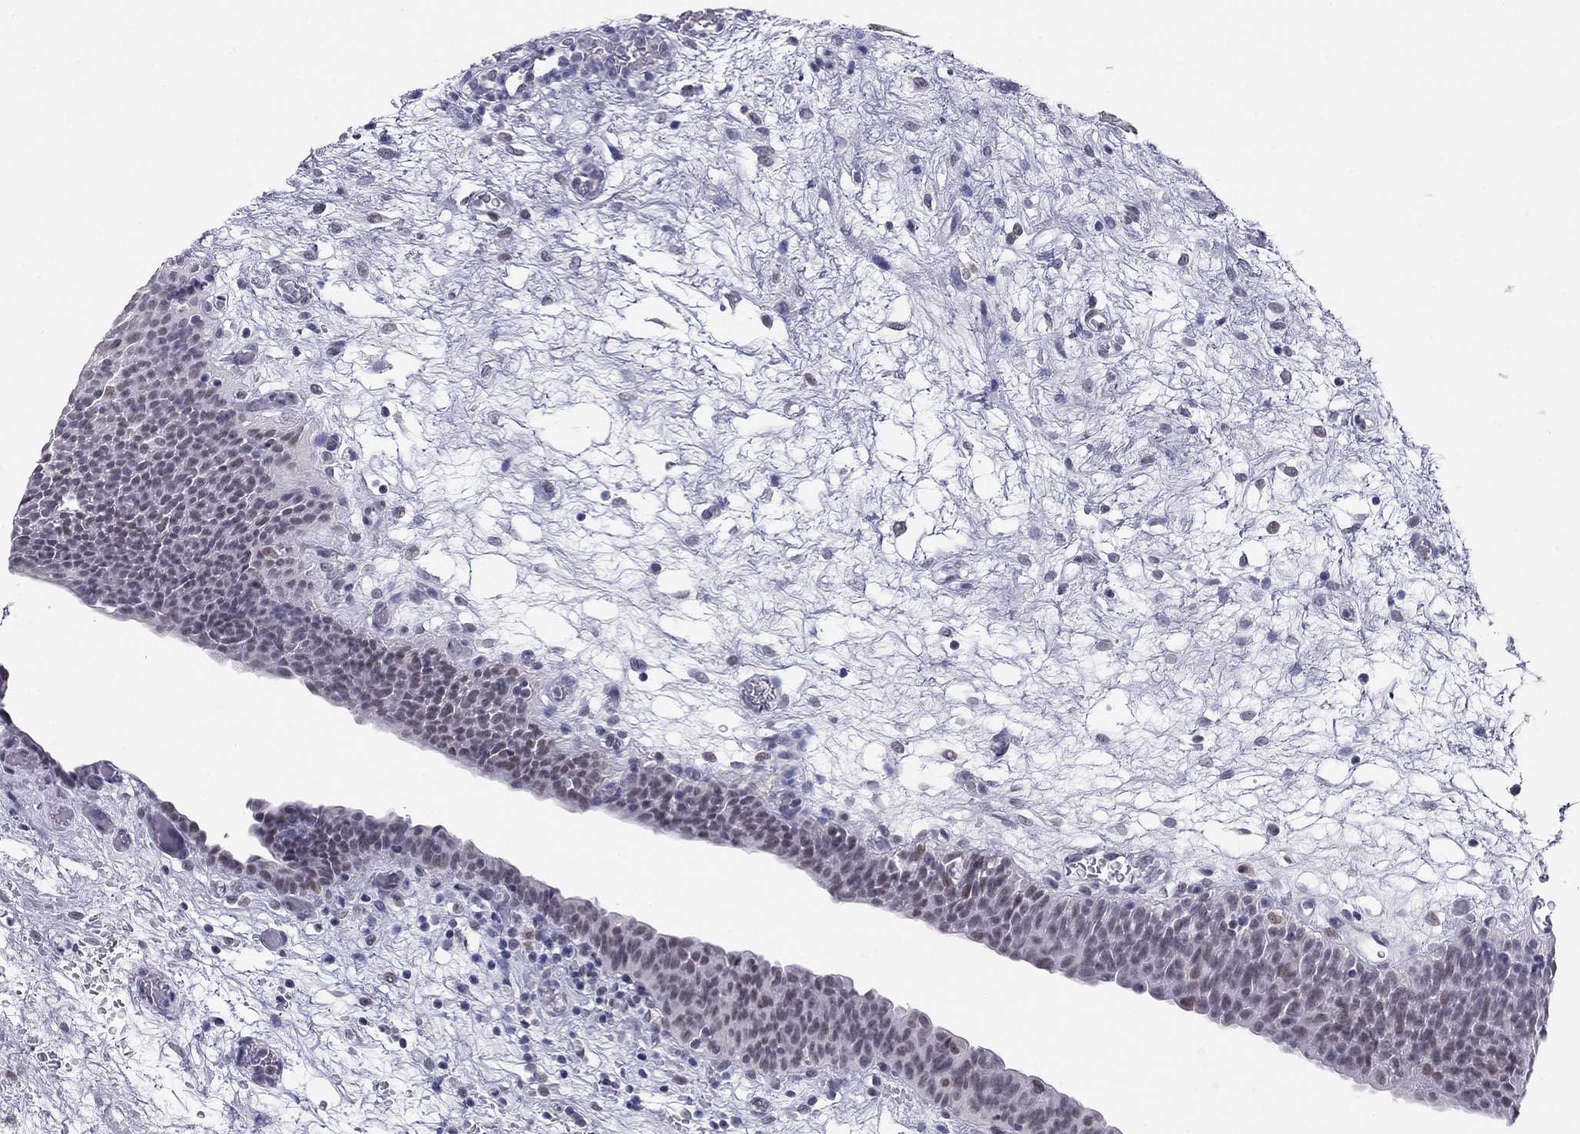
{"staining": {"intensity": "weak", "quantity": "<25%", "location": "nuclear"}, "tissue": "urinary bladder", "cell_type": "Urothelial cells", "image_type": "normal", "snomed": [{"axis": "morphology", "description": "Normal tissue, NOS"}, {"axis": "topography", "description": "Urinary bladder"}], "caption": "The histopathology image exhibits no significant expression in urothelial cells of urinary bladder.", "gene": "DOT1L", "patient": {"sex": "male", "age": 76}}